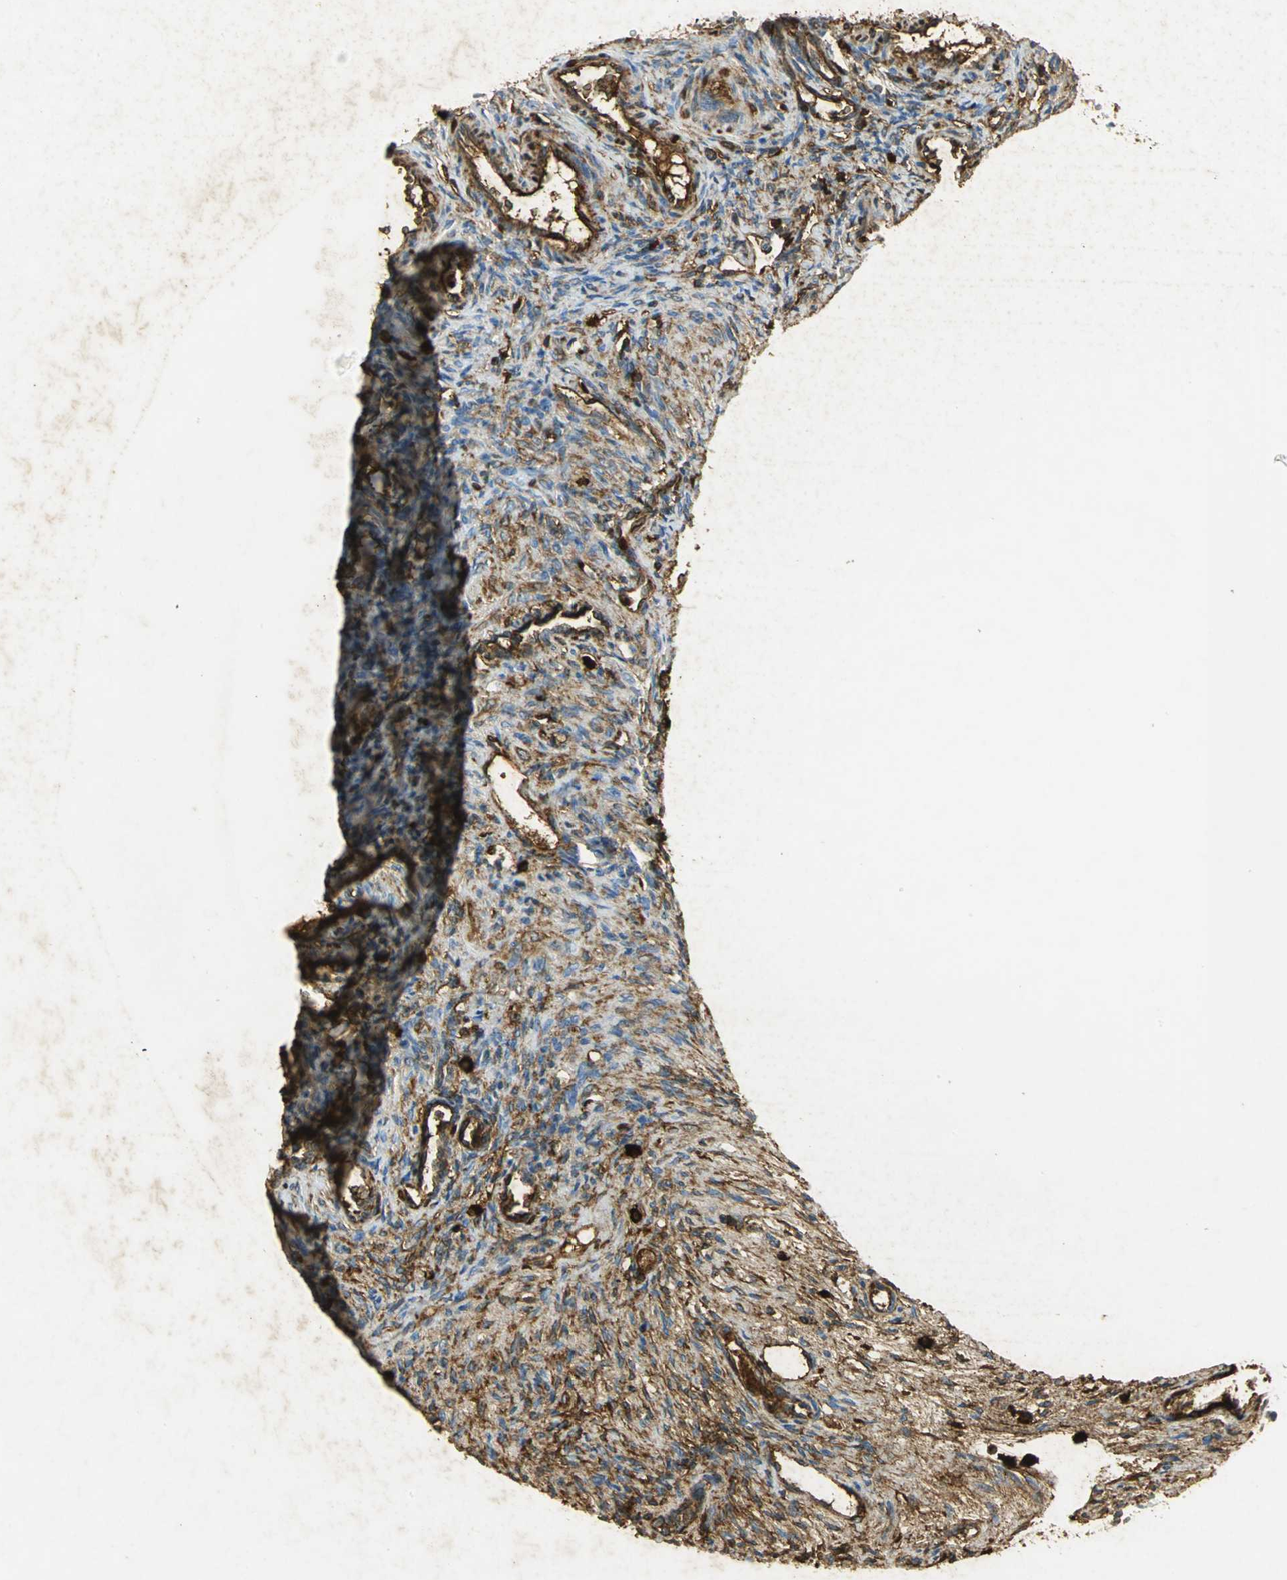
{"staining": {"intensity": "moderate", "quantity": "<25%", "location": "cytoplasmic/membranous"}, "tissue": "ovary", "cell_type": "Ovarian stroma cells", "image_type": "normal", "snomed": [{"axis": "morphology", "description": "Normal tissue, NOS"}, {"axis": "topography", "description": "Ovary"}], "caption": "Ovary stained with immunohistochemistry reveals moderate cytoplasmic/membranous staining in approximately <25% of ovarian stroma cells. The staining was performed using DAB, with brown indicating positive protein expression. Nuclei are stained blue with hematoxylin.", "gene": "ANXA4", "patient": {"sex": "female", "age": 33}}